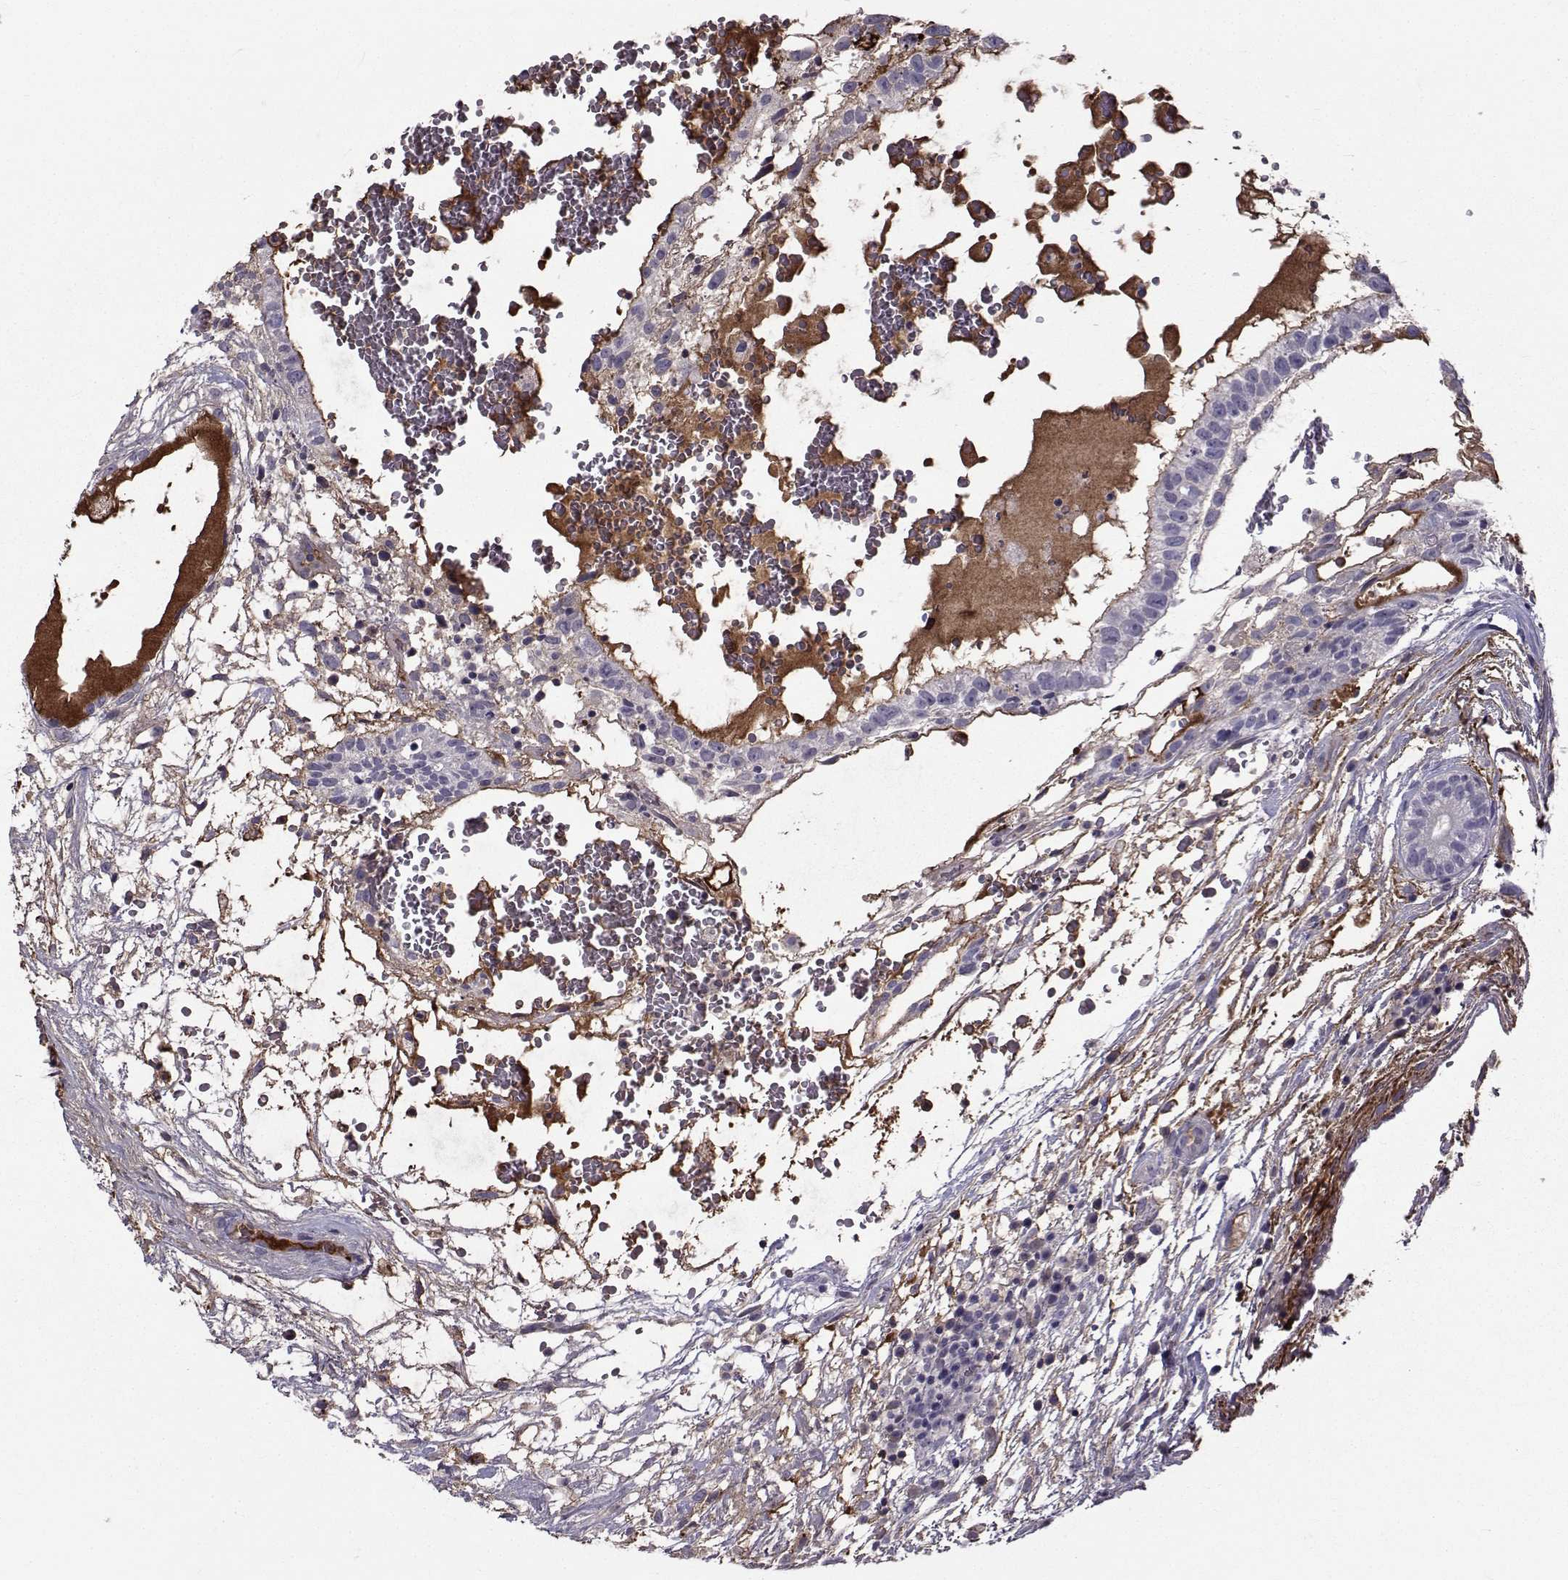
{"staining": {"intensity": "negative", "quantity": "none", "location": "none"}, "tissue": "testis cancer", "cell_type": "Tumor cells", "image_type": "cancer", "snomed": [{"axis": "morphology", "description": "Normal tissue, NOS"}, {"axis": "morphology", "description": "Carcinoma, Embryonal, NOS"}, {"axis": "topography", "description": "Testis"}], "caption": "Immunohistochemistry (IHC) micrograph of neoplastic tissue: human embryonal carcinoma (testis) stained with DAB (3,3'-diaminobenzidine) shows no significant protein expression in tumor cells. (Immunohistochemistry (IHC), brightfield microscopy, high magnification).", "gene": "TNFRSF11B", "patient": {"sex": "male", "age": 32}}